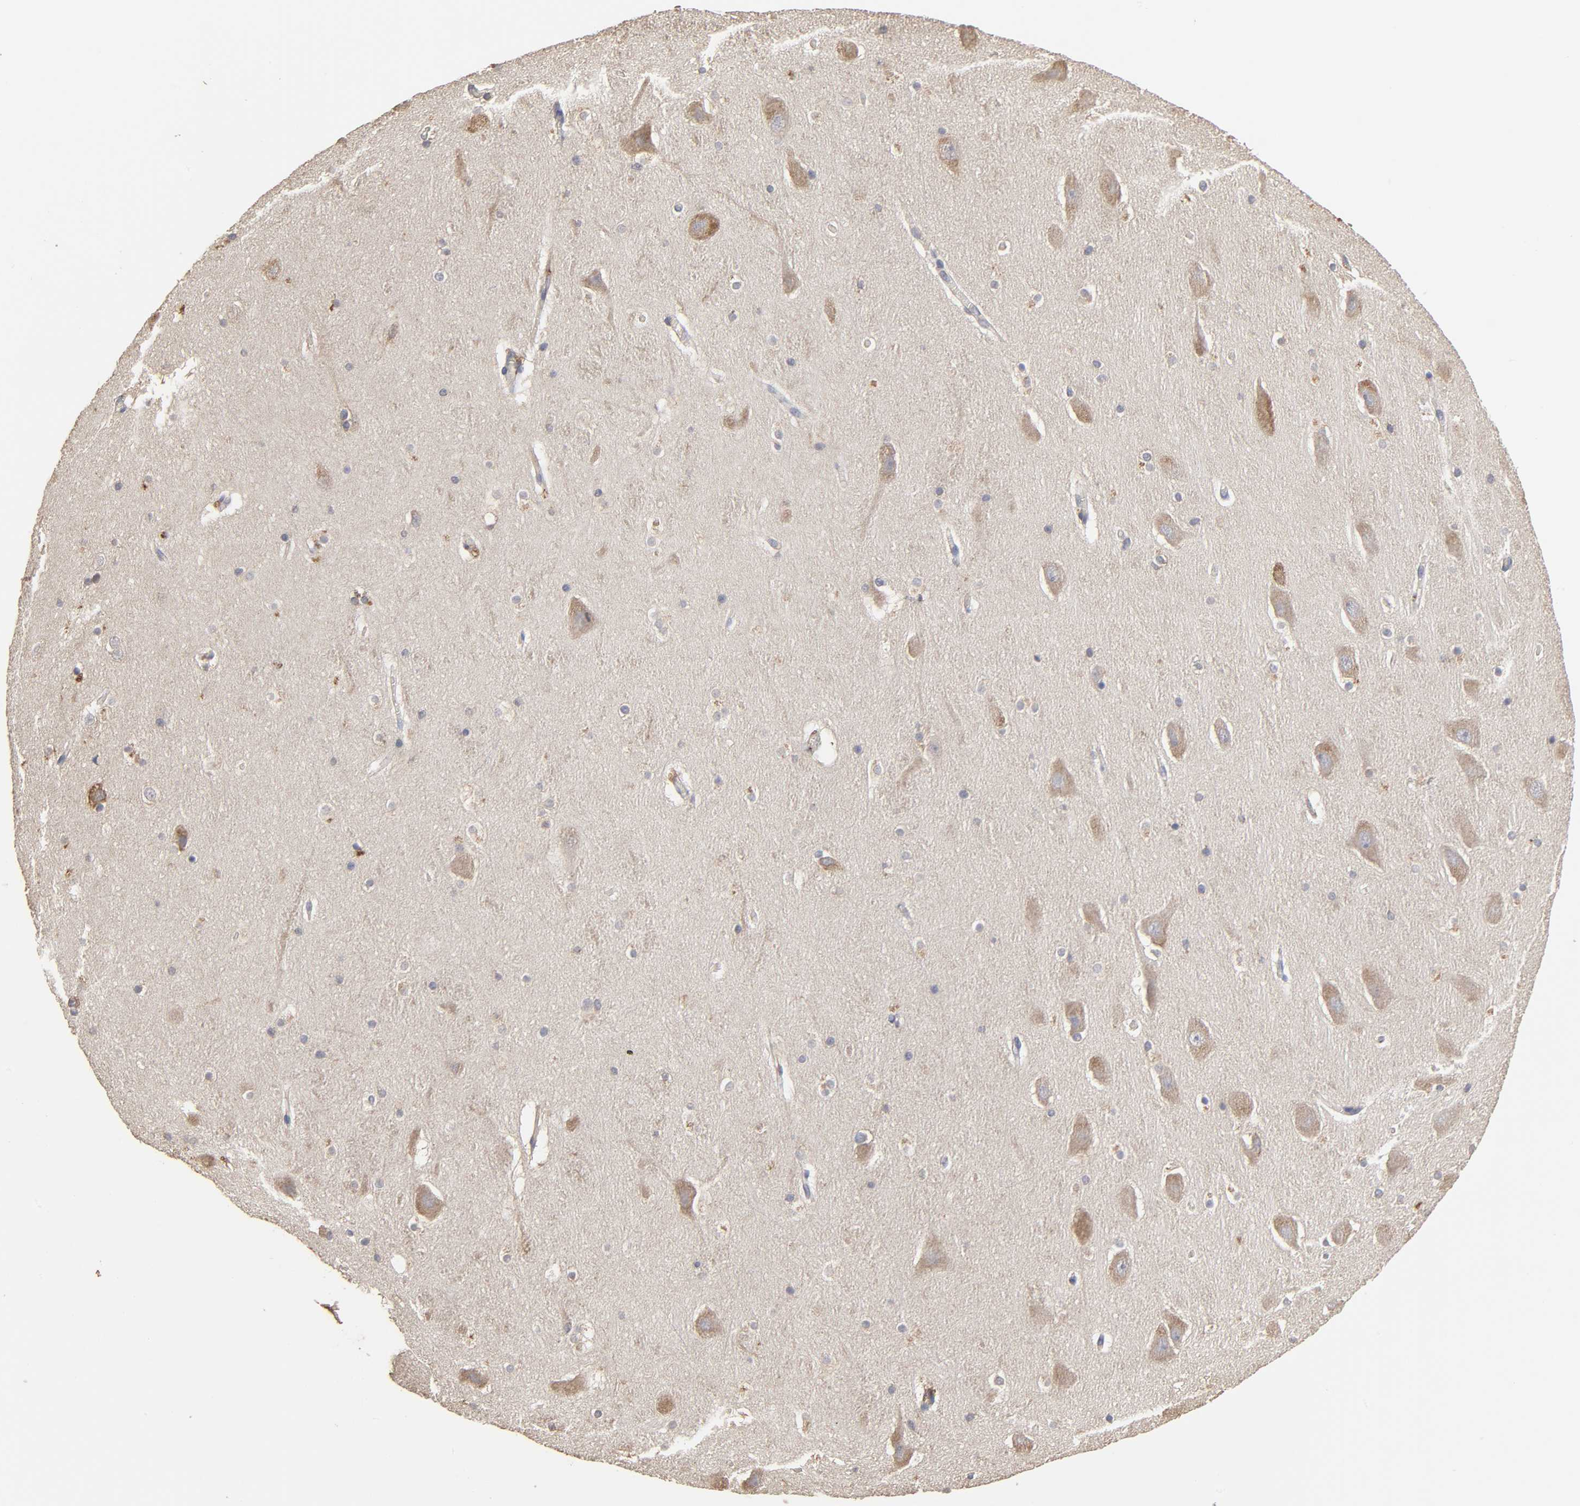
{"staining": {"intensity": "weak", "quantity": "25%-75%", "location": "cytoplasmic/membranous"}, "tissue": "hippocampus", "cell_type": "Glial cells", "image_type": "normal", "snomed": [{"axis": "morphology", "description": "Normal tissue, NOS"}, {"axis": "topography", "description": "Hippocampus"}], "caption": "IHC photomicrograph of unremarkable hippocampus stained for a protein (brown), which displays low levels of weak cytoplasmic/membranous staining in about 25%-75% of glial cells.", "gene": "EIF4G2", "patient": {"sex": "male", "age": 45}}